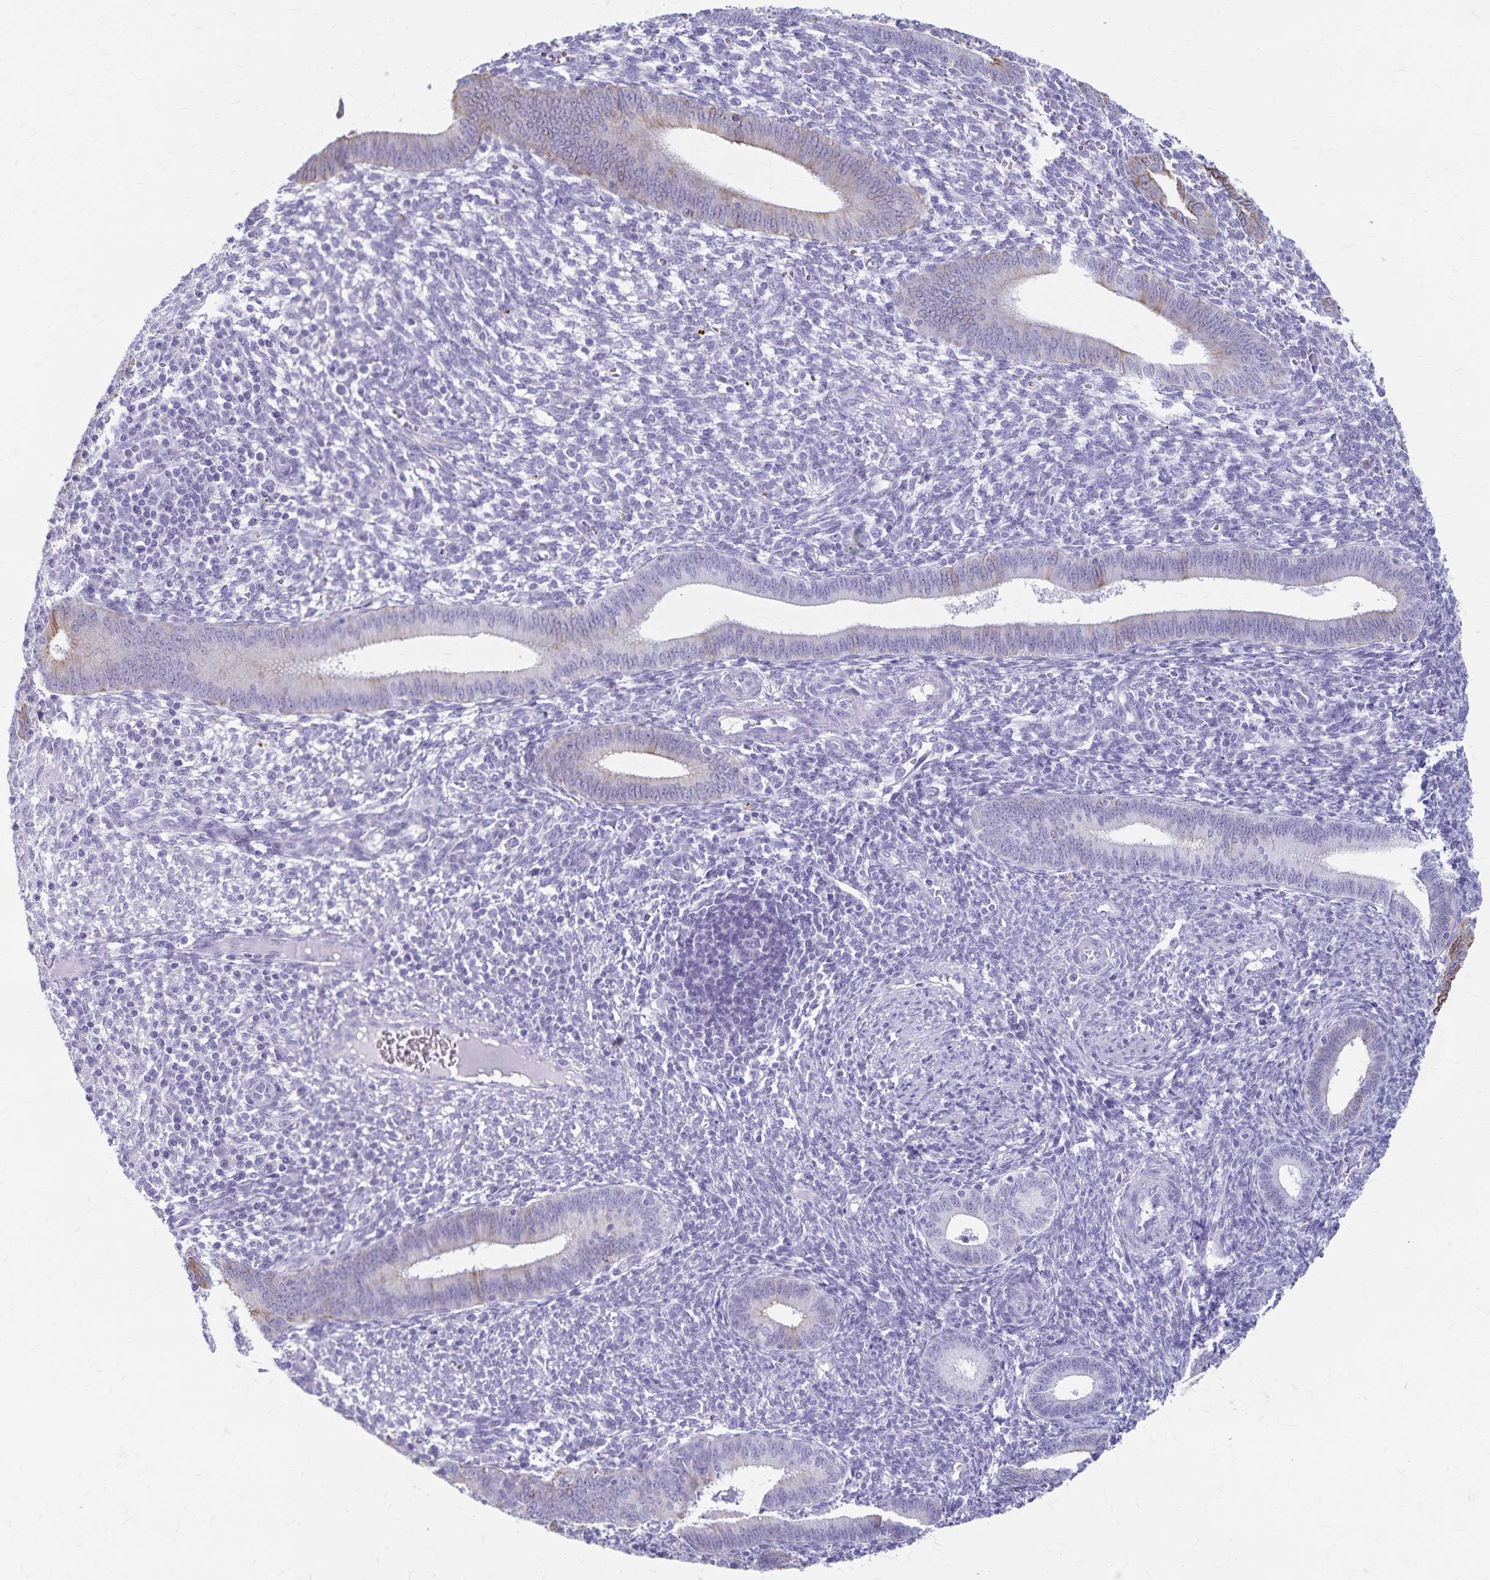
{"staining": {"intensity": "negative", "quantity": "none", "location": "none"}, "tissue": "endometrium", "cell_type": "Cells in endometrial stroma", "image_type": "normal", "snomed": [{"axis": "morphology", "description": "Normal tissue, NOS"}, {"axis": "topography", "description": "Endometrium"}], "caption": "DAB (3,3'-diaminobenzidine) immunohistochemical staining of unremarkable human endometrium shows no significant staining in cells in endometrial stroma. Nuclei are stained in blue.", "gene": "GPBAR1", "patient": {"sex": "female", "age": 41}}